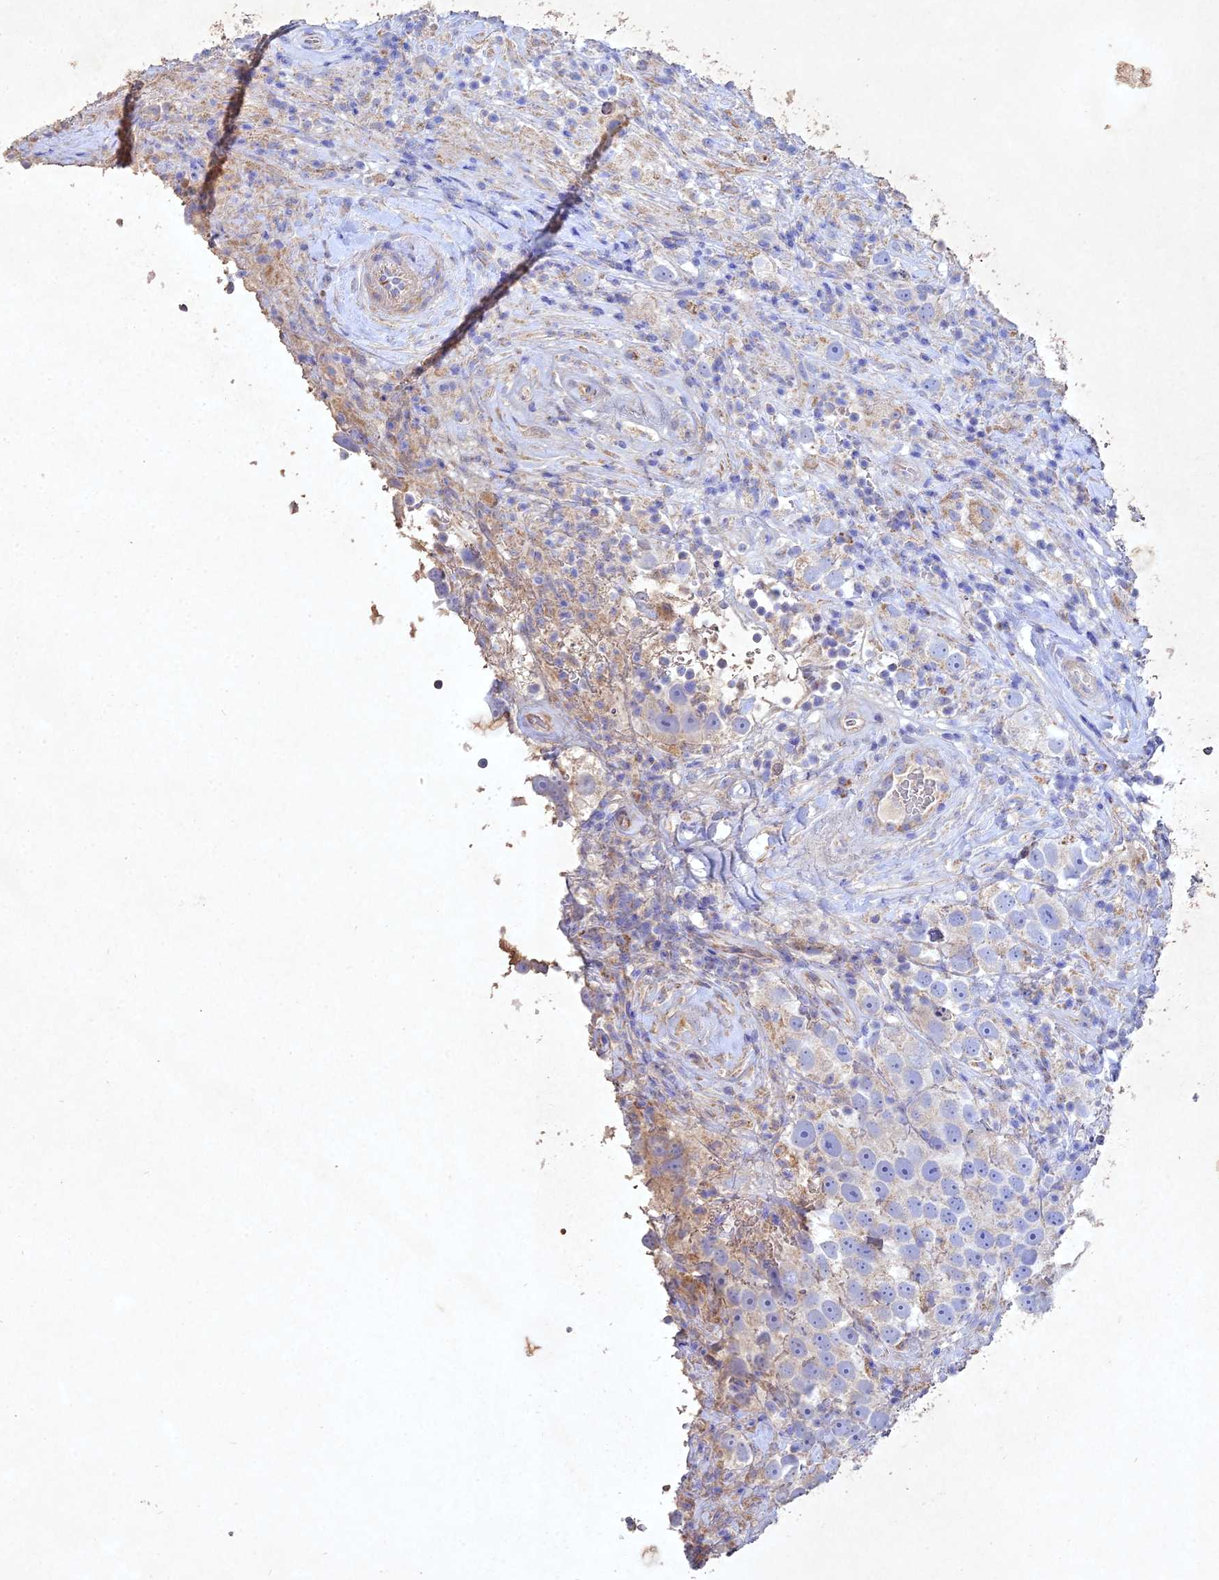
{"staining": {"intensity": "negative", "quantity": "none", "location": "none"}, "tissue": "testis cancer", "cell_type": "Tumor cells", "image_type": "cancer", "snomed": [{"axis": "morphology", "description": "Seminoma, NOS"}, {"axis": "topography", "description": "Testis"}], "caption": "Immunohistochemical staining of human testis cancer demonstrates no significant positivity in tumor cells. (Stains: DAB IHC with hematoxylin counter stain, Microscopy: brightfield microscopy at high magnification).", "gene": "NDUFV1", "patient": {"sex": "male", "age": 49}}